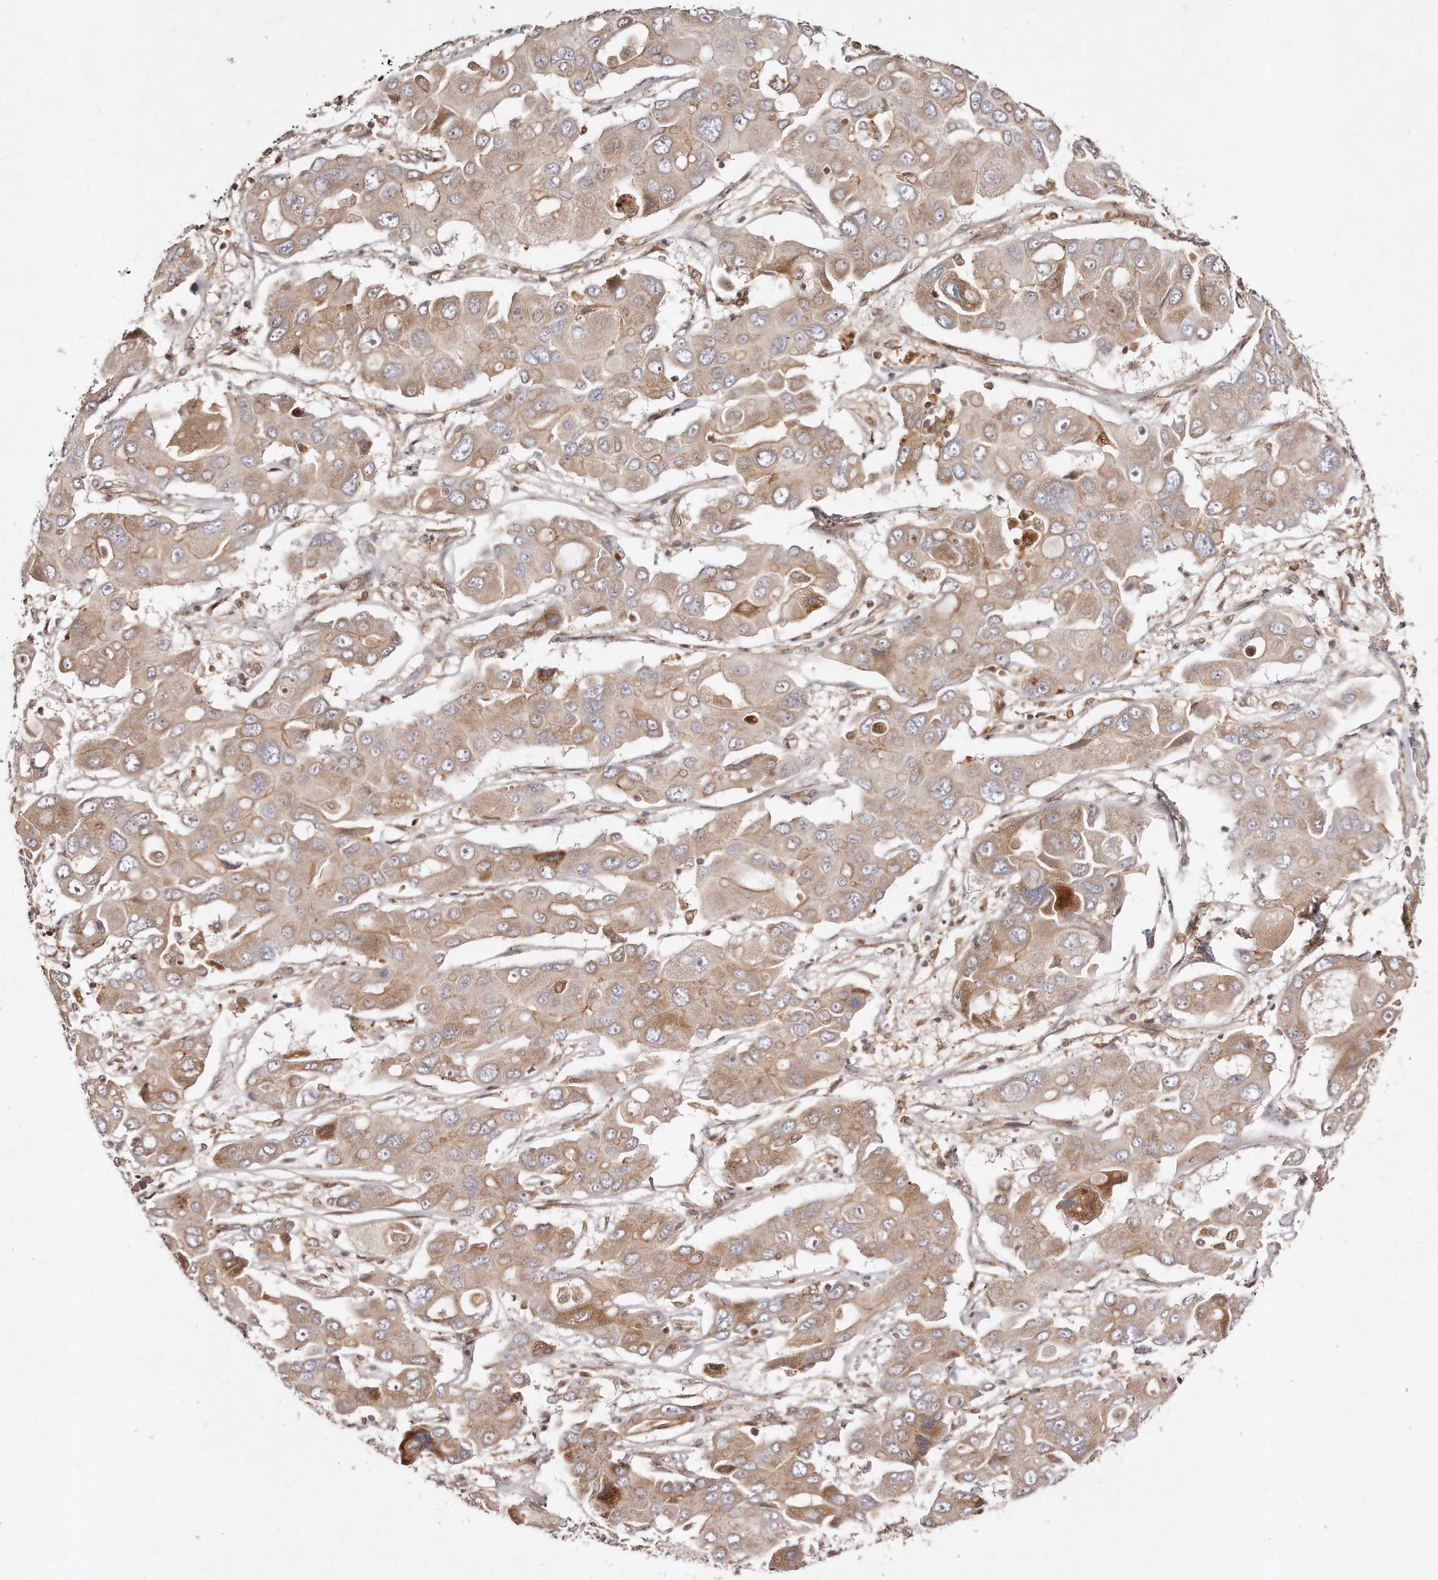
{"staining": {"intensity": "moderate", "quantity": "25%-75%", "location": "cytoplasmic/membranous"}, "tissue": "liver cancer", "cell_type": "Tumor cells", "image_type": "cancer", "snomed": [{"axis": "morphology", "description": "Cholangiocarcinoma"}, {"axis": "topography", "description": "Liver"}], "caption": "Tumor cells exhibit medium levels of moderate cytoplasmic/membranous positivity in approximately 25%-75% of cells in cholangiocarcinoma (liver).", "gene": "GBP4", "patient": {"sex": "male", "age": 67}}